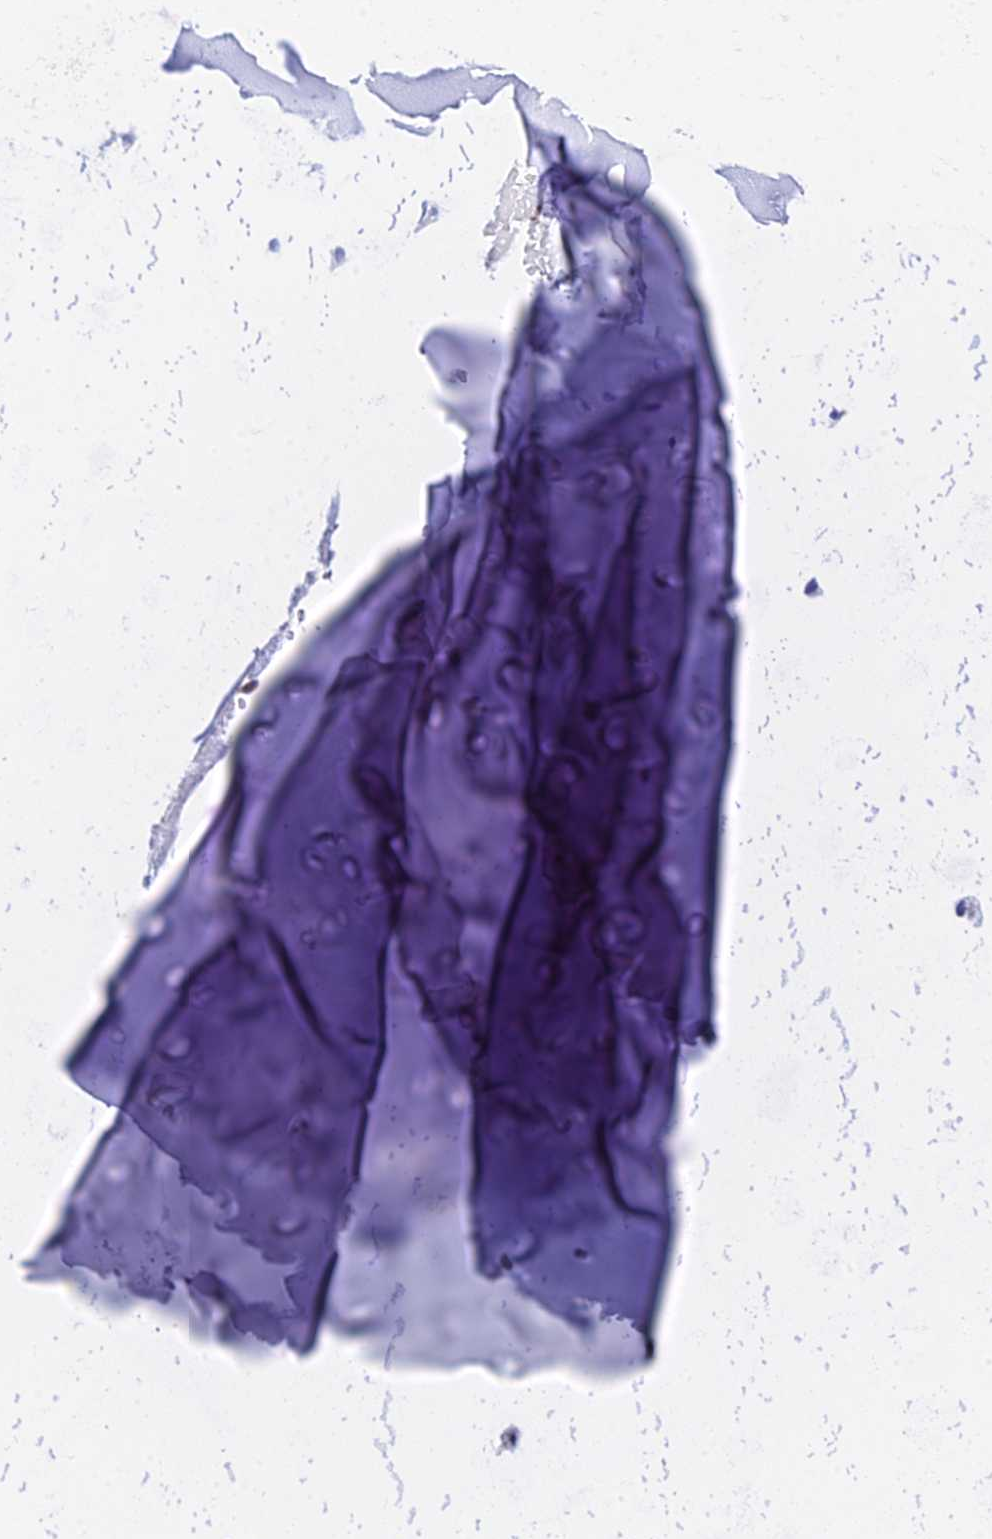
{"staining": {"intensity": "negative", "quantity": "none", "location": "none"}, "tissue": "adipose tissue", "cell_type": "Adipocytes", "image_type": "normal", "snomed": [{"axis": "morphology", "description": "Normal tissue, NOS"}, {"axis": "morphology", "description": "Basal cell carcinoma"}, {"axis": "topography", "description": "Cartilage tissue"}, {"axis": "topography", "description": "Nasopharynx"}, {"axis": "topography", "description": "Oral tissue"}], "caption": "Histopathology image shows no protein staining in adipocytes of benign adipose tissue. (DAB (3,3'-diaminobenzidine) IHC, high magnification).", "gene": "VWC2L", "patient": {"sex": "female", "age": 77}}